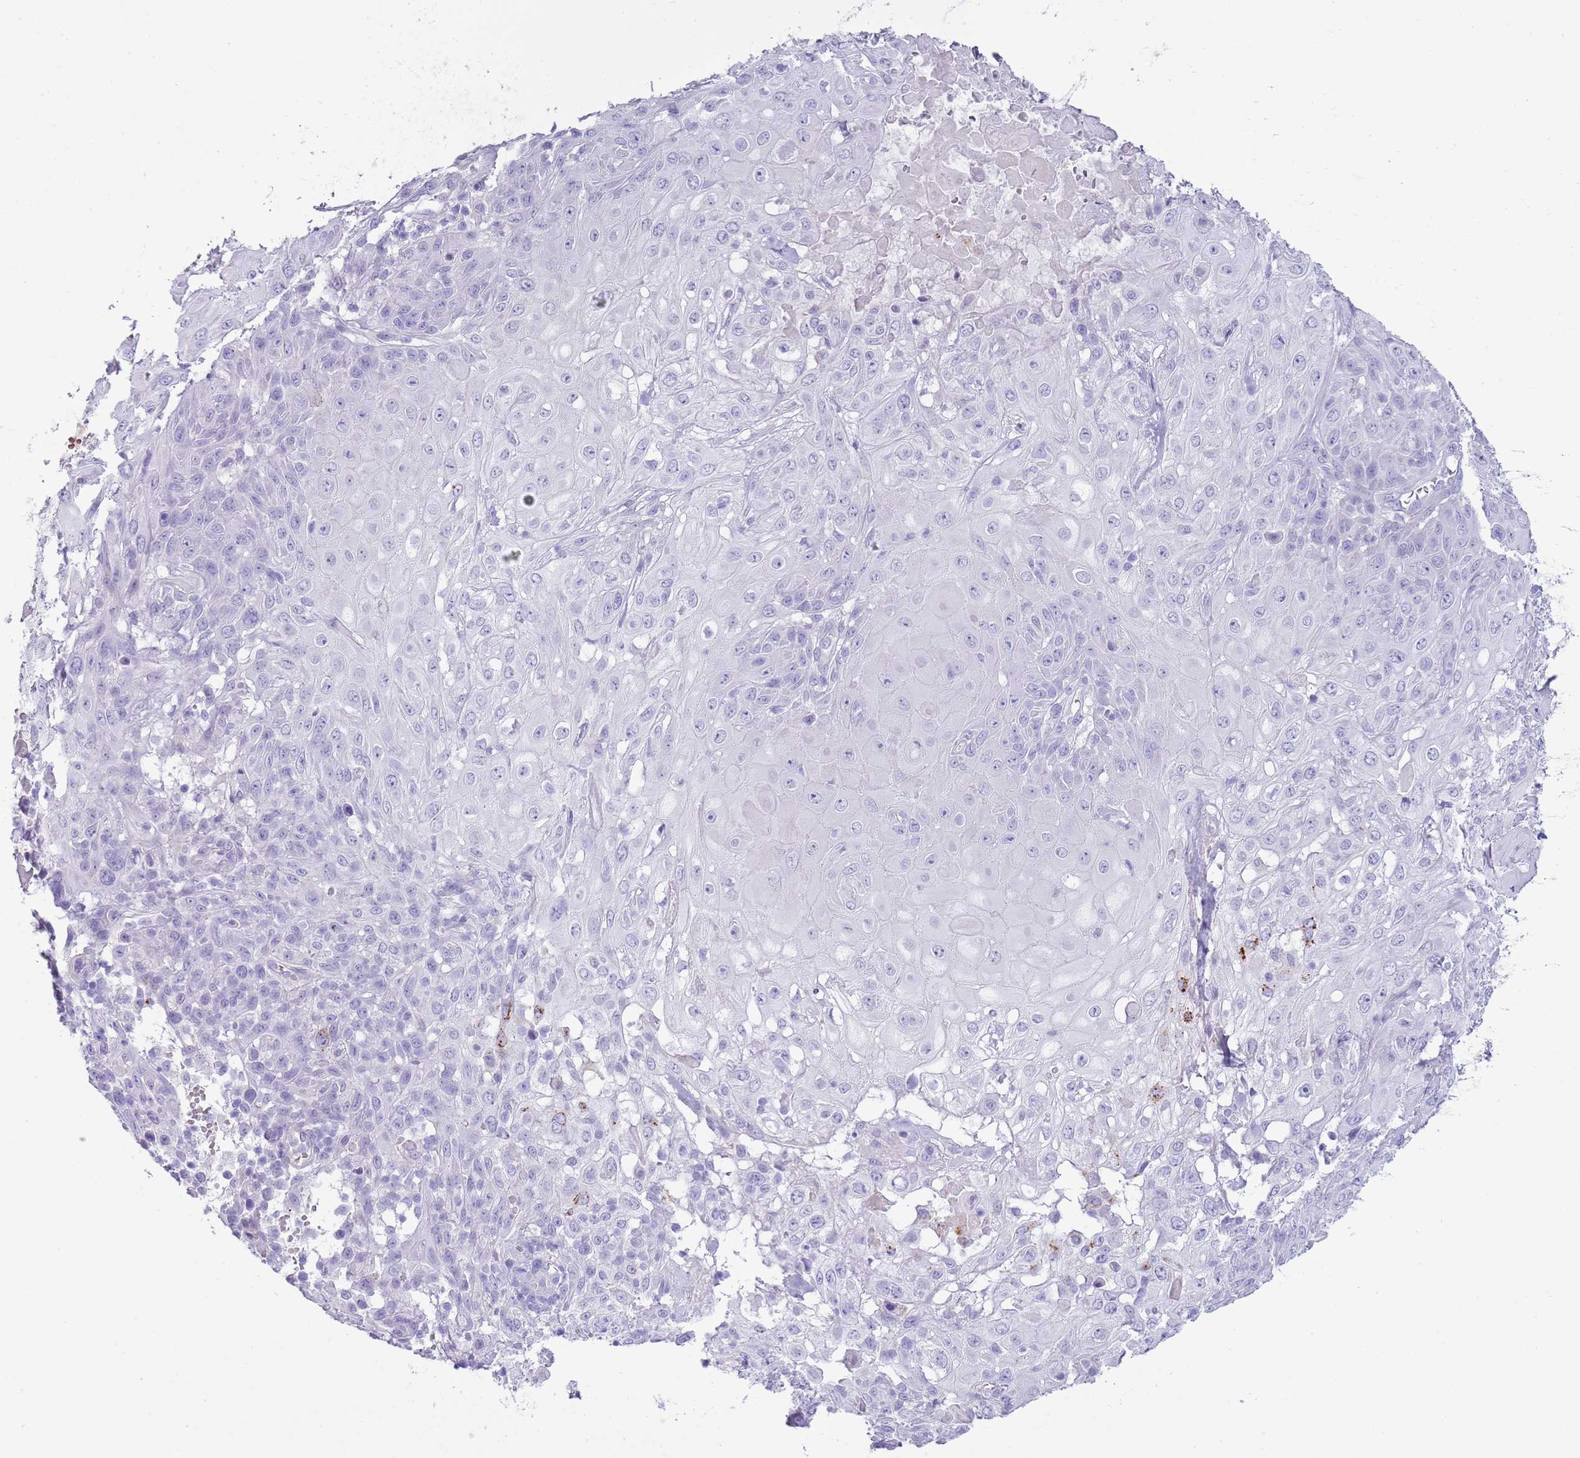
{"staining": {"intensity": "negative", "quantity": "none", "location": "none"}, "tissue": "skin cancer", "cell_type": "Tumor cells", "image_type": "cancer", "snomed": [{"axis": "morphology", "description": "Normal tissue, NOS"}, {"axis": "morphology", "description": "Squamous cell carcinoma, NOS"}, {"axis": "topography", "description": "Skin"}, {"axis": "topography", "description": "Cartilage tissue"}], "caption": "Immunohistochemistry of skin squamous cell carcinoma demonstrates no positivity in tumor cells.", "gene": "ABHD17C", "patient": {"sex": "female", "age": 79}}